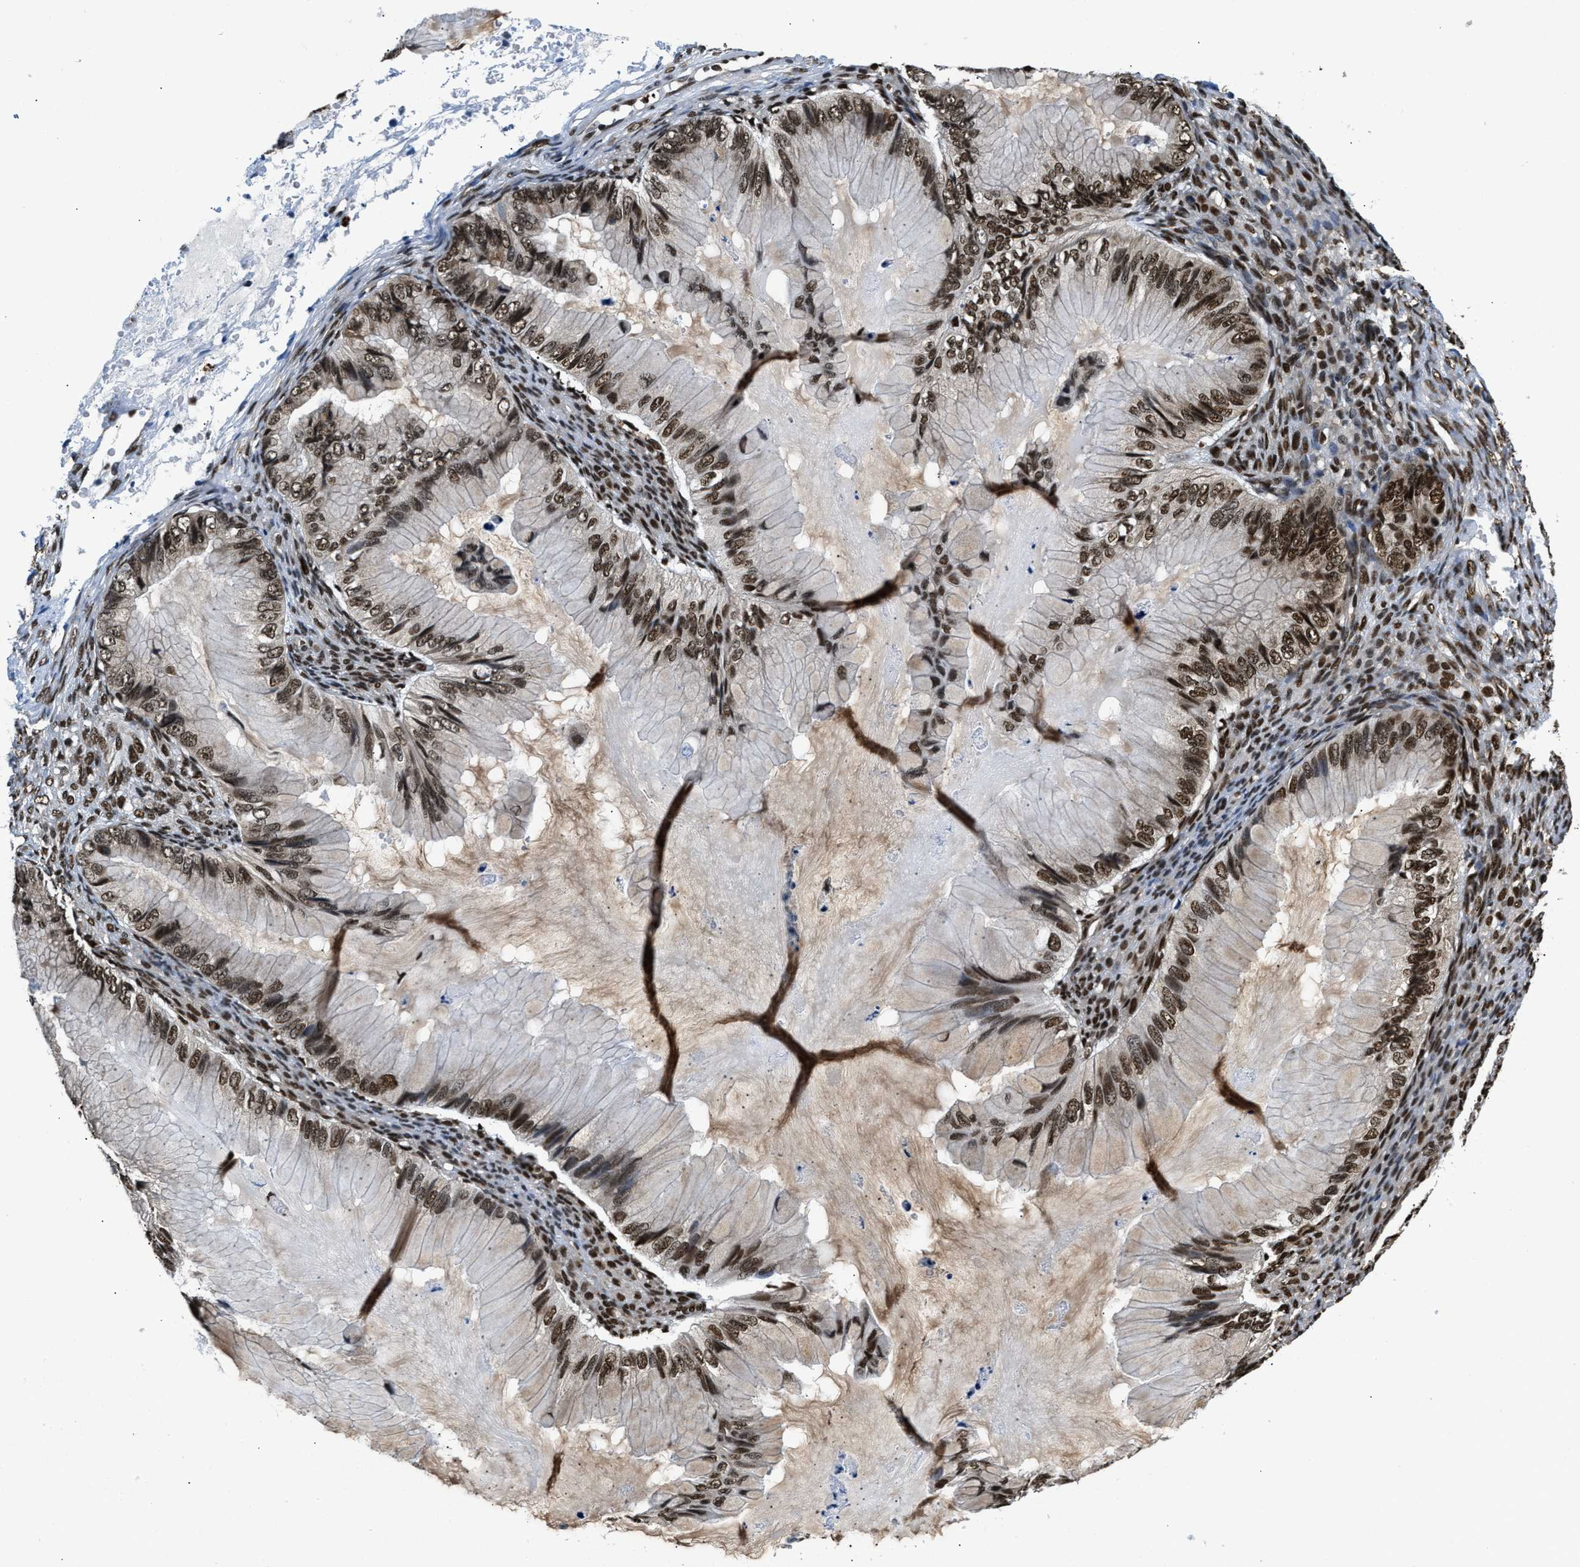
{"staining": {"intensity": "strong", "quantity": ">75%", "location": "nuclear"}, "tissue": "ovarian cancer", "cell_type": "Tumor cells", "image_type": "cancer", "snomed": [{"axis": "morphology", "description": "Cystadenocarcinoma, mucinous, NOS"}, {"axis": "topography", "description": "Ovary"}], "caption": "The image demonstrates a brown stain indicating the presence of a protein in the nuclear of tumor cells in ovarian mucinous cystadenocarcinoma.", "gene": "CCNDBP1", "patient": {"sex": "female", "age": 36}}